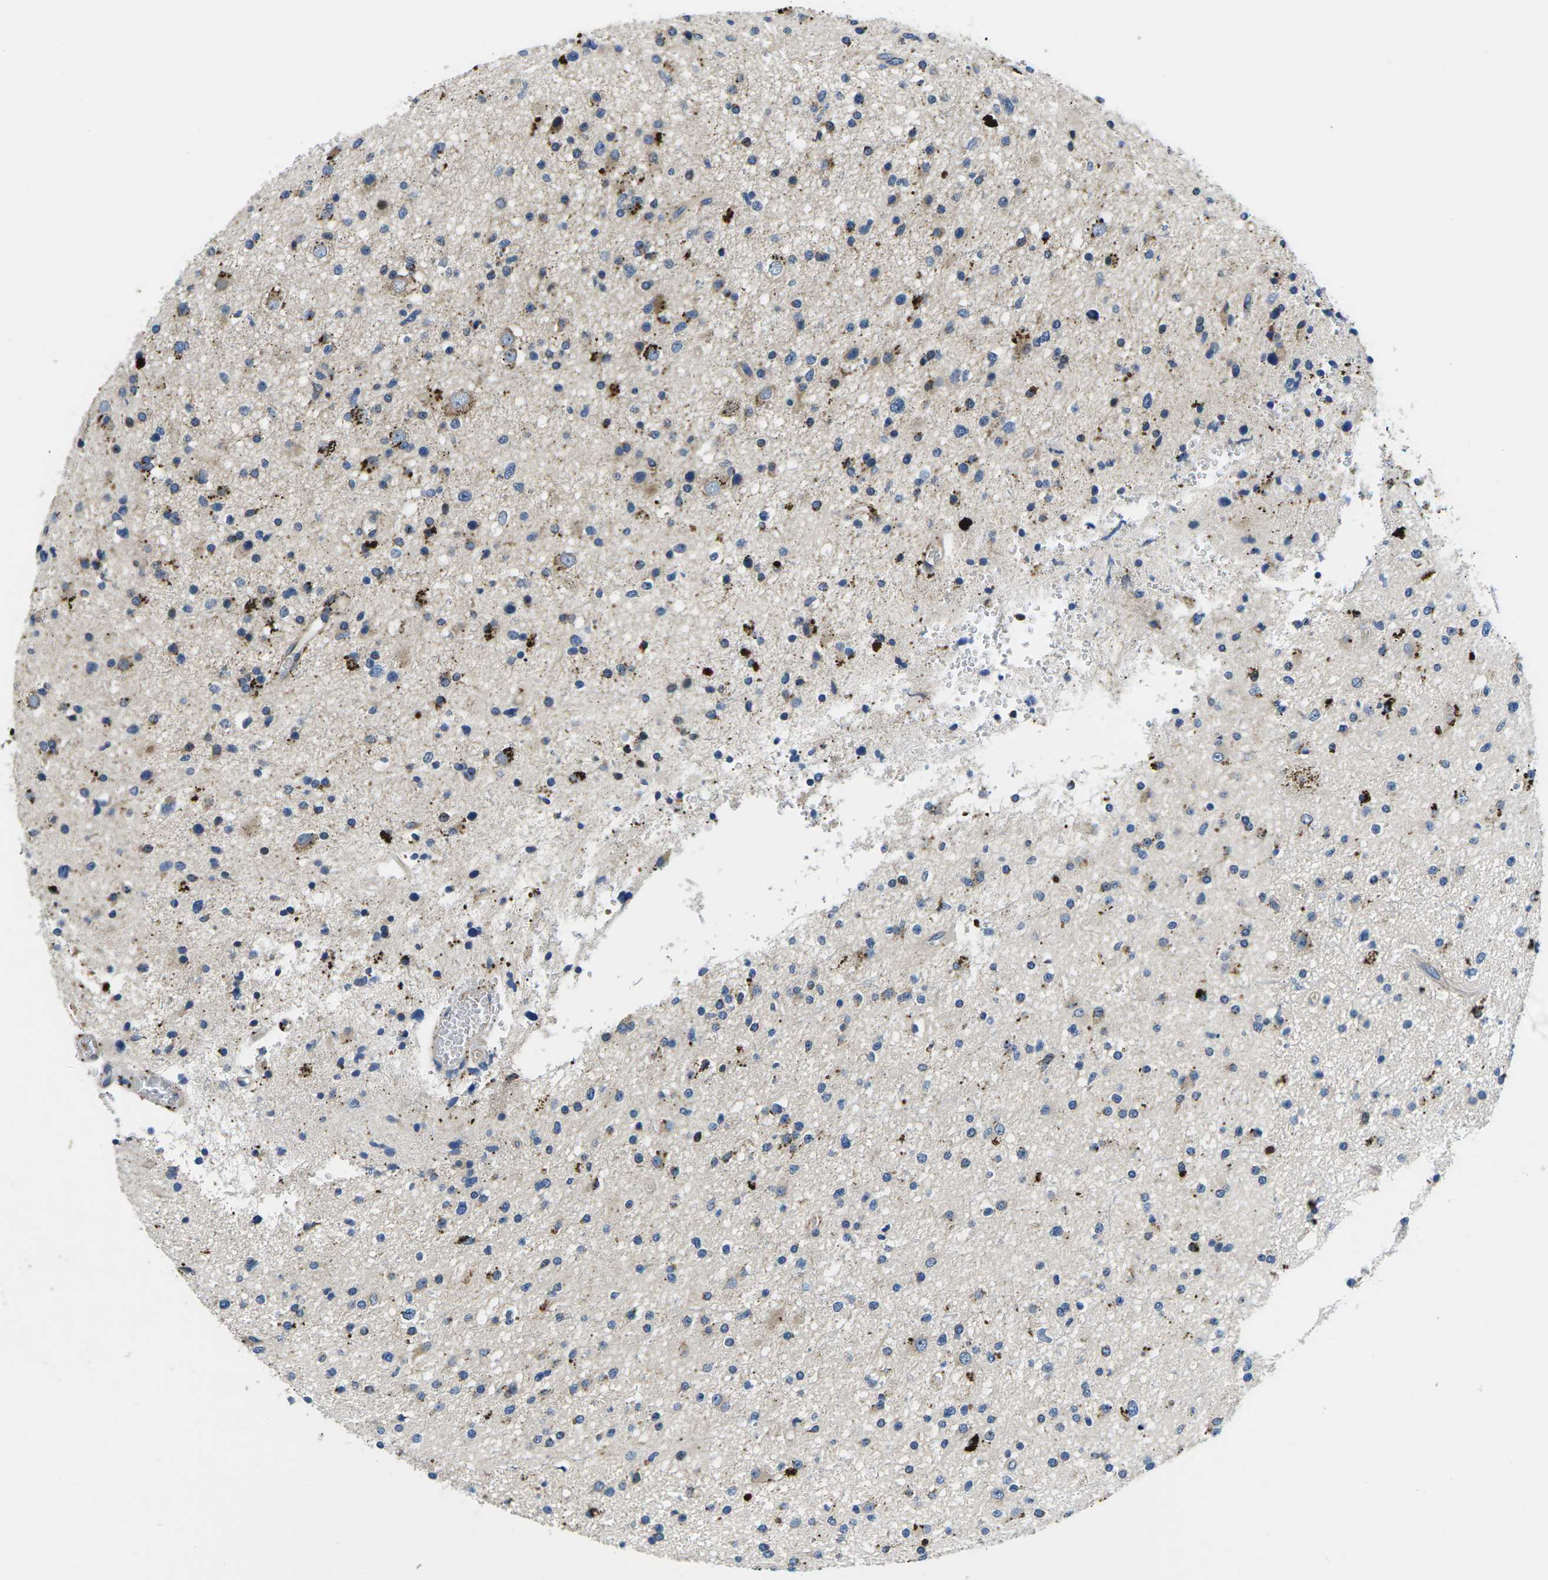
{"staining": {"intensity": "negative", "quantity": "none", "location": "none"}, "tissue": "glioma", "cell_type": "Tumor cells", "image_type": "cancer", "snomed": [{"axis": "morphology", "description": "Glioma, malignant, High grade"}, {"axis": "topography", "description": "Brain"}], "caption": "High magnification brightfield microscopy of glioma stained with DAB (3,3'-diaminobenzidine) (brown) and counterstained with hematoxylin (blue): tumor cells show no significant staining.", "gene": "PLCE1", "patient": {"sex": "male", "age": 33}}